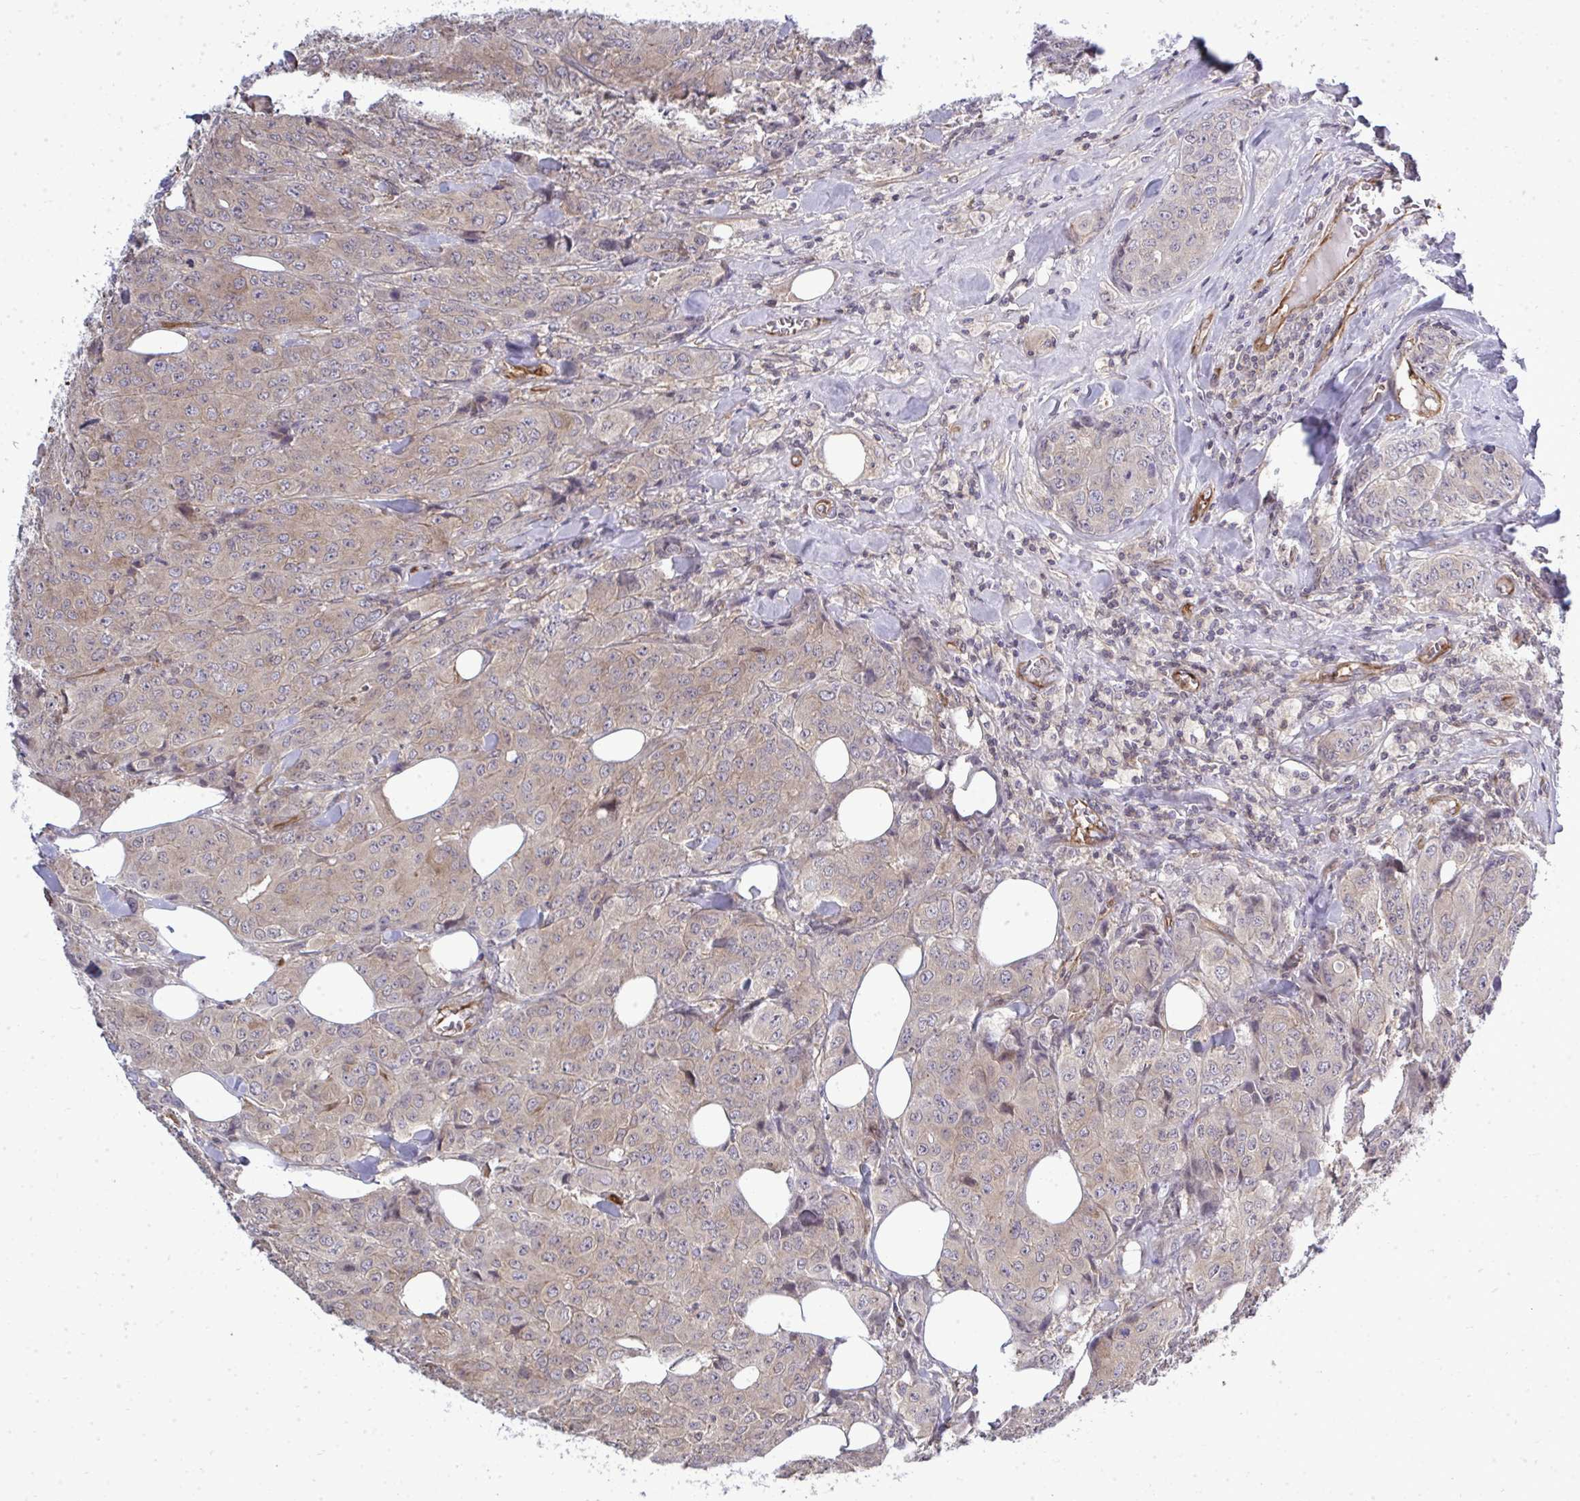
{"staining": {"intensity": "weak", "quantity": ">75%", "location": "cytoplasmic/membranous"}, "tissue": "breast cancer", "cell_type": "Tumor cells", "image_type": "cancer", "snomed": [{"axis": "morphology", "description": "Duct carcinoma"}, {"axis": "topography", "description": "Breast"}], "caption": "This is a photomicrograph of IHC staining of invasive ductal carcinoma (breast), which shows weak expression in the cytoplasmic/membranous of tumor cells.", "gene": "FUT10", "patient": {"sex": "female", "age": 43}}